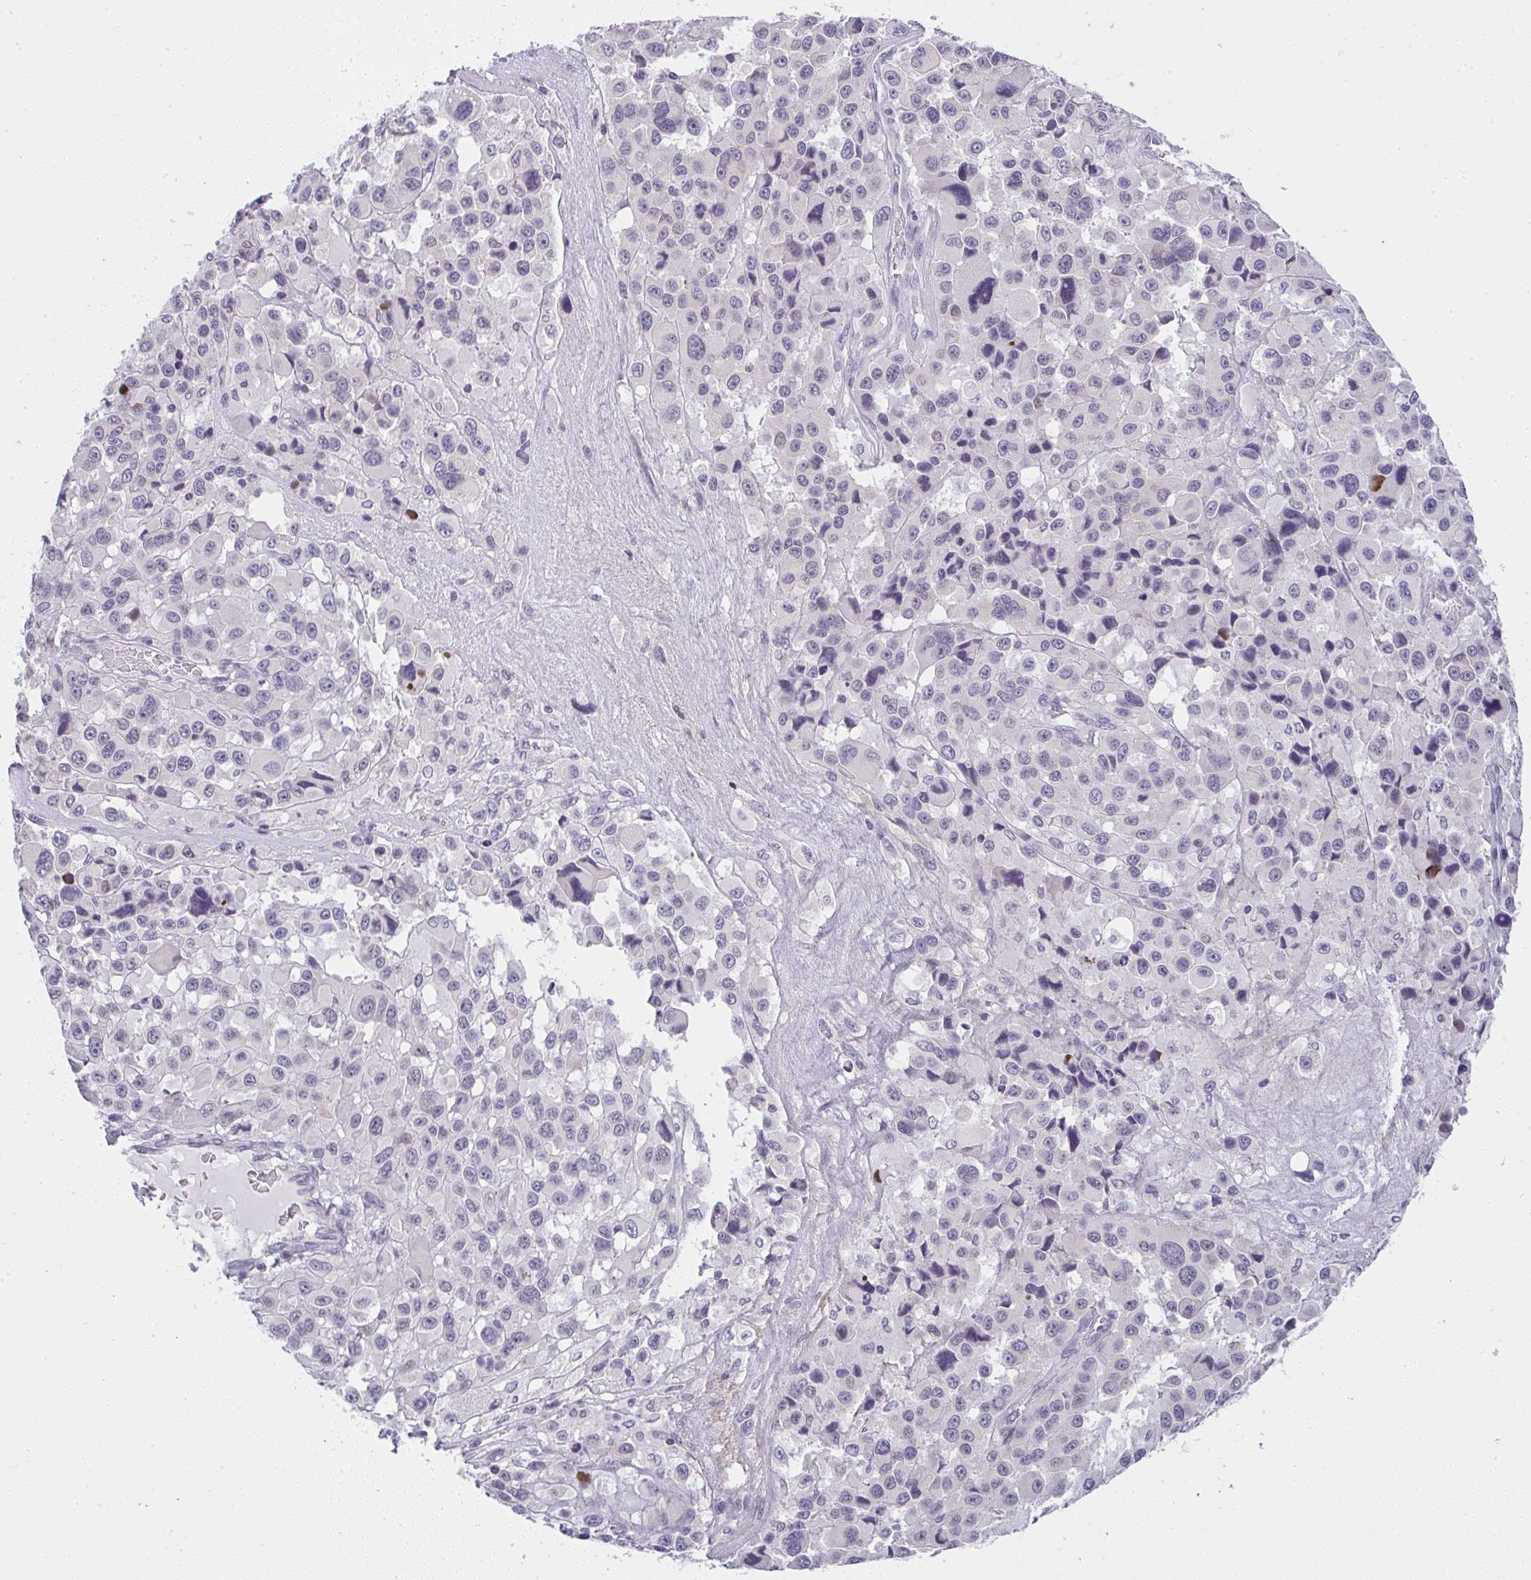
{"staining": {"intensity": "negative", "quantity": "none", "location": "none"}, "tissue": "melanoma", "cell_type": "Tumor cells", "image_type": "cancer", "snomed": [{"axis": "morphology", "description": "Malignant melanoma, Metastatic site"}, {"axis": "topography", "description": "Lymph node"}], "caption": "This is a image of immunohistochemistry (IHC) staining of melanoma, which shows no staining in tumor cells.", "gene": "CACNA1S", "patient": {"sex": "female", "age": 65}}